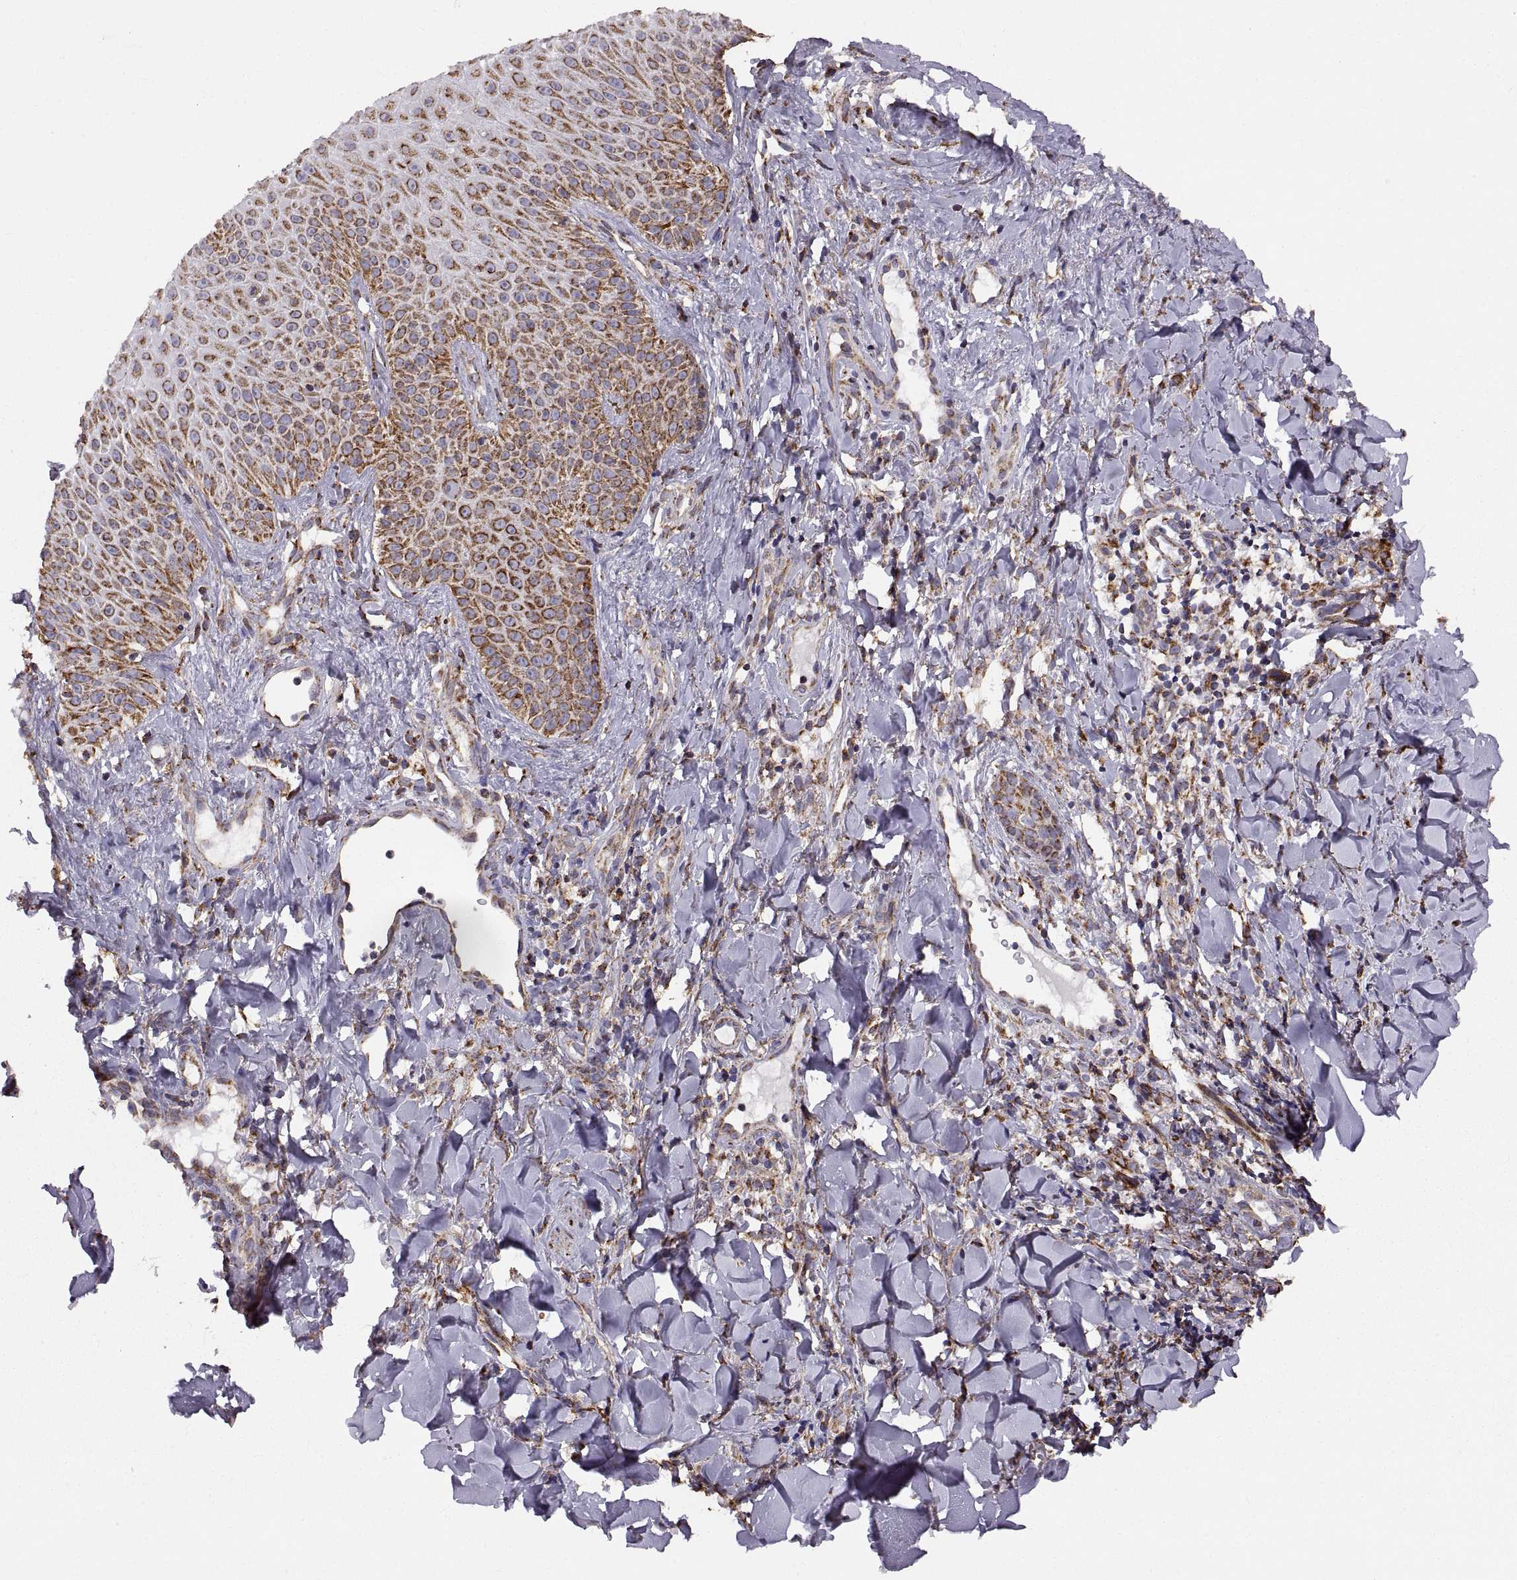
{"staining": {"intensity": "strong", "quantity": ">75%", "location": "cytoplasmic/membranous"}, "tissue": "melanoma", "cell_type": "Tumor cells", "image_type": "cancer", "snomed": [{"axis": "morphology", "description": "Malignant melanoma, NOS"}, {"axis": "topography", "description": "Skin"}], "caption": "Melanoma stained with DAB (3,3'-diaminobenzidine) IHC exhibits high levels of strong cytoplasmic/membranous positivity in about >75% of tumor cells.", "gene": "ARSD", "patient": {"sex": "male", "age": 67}}